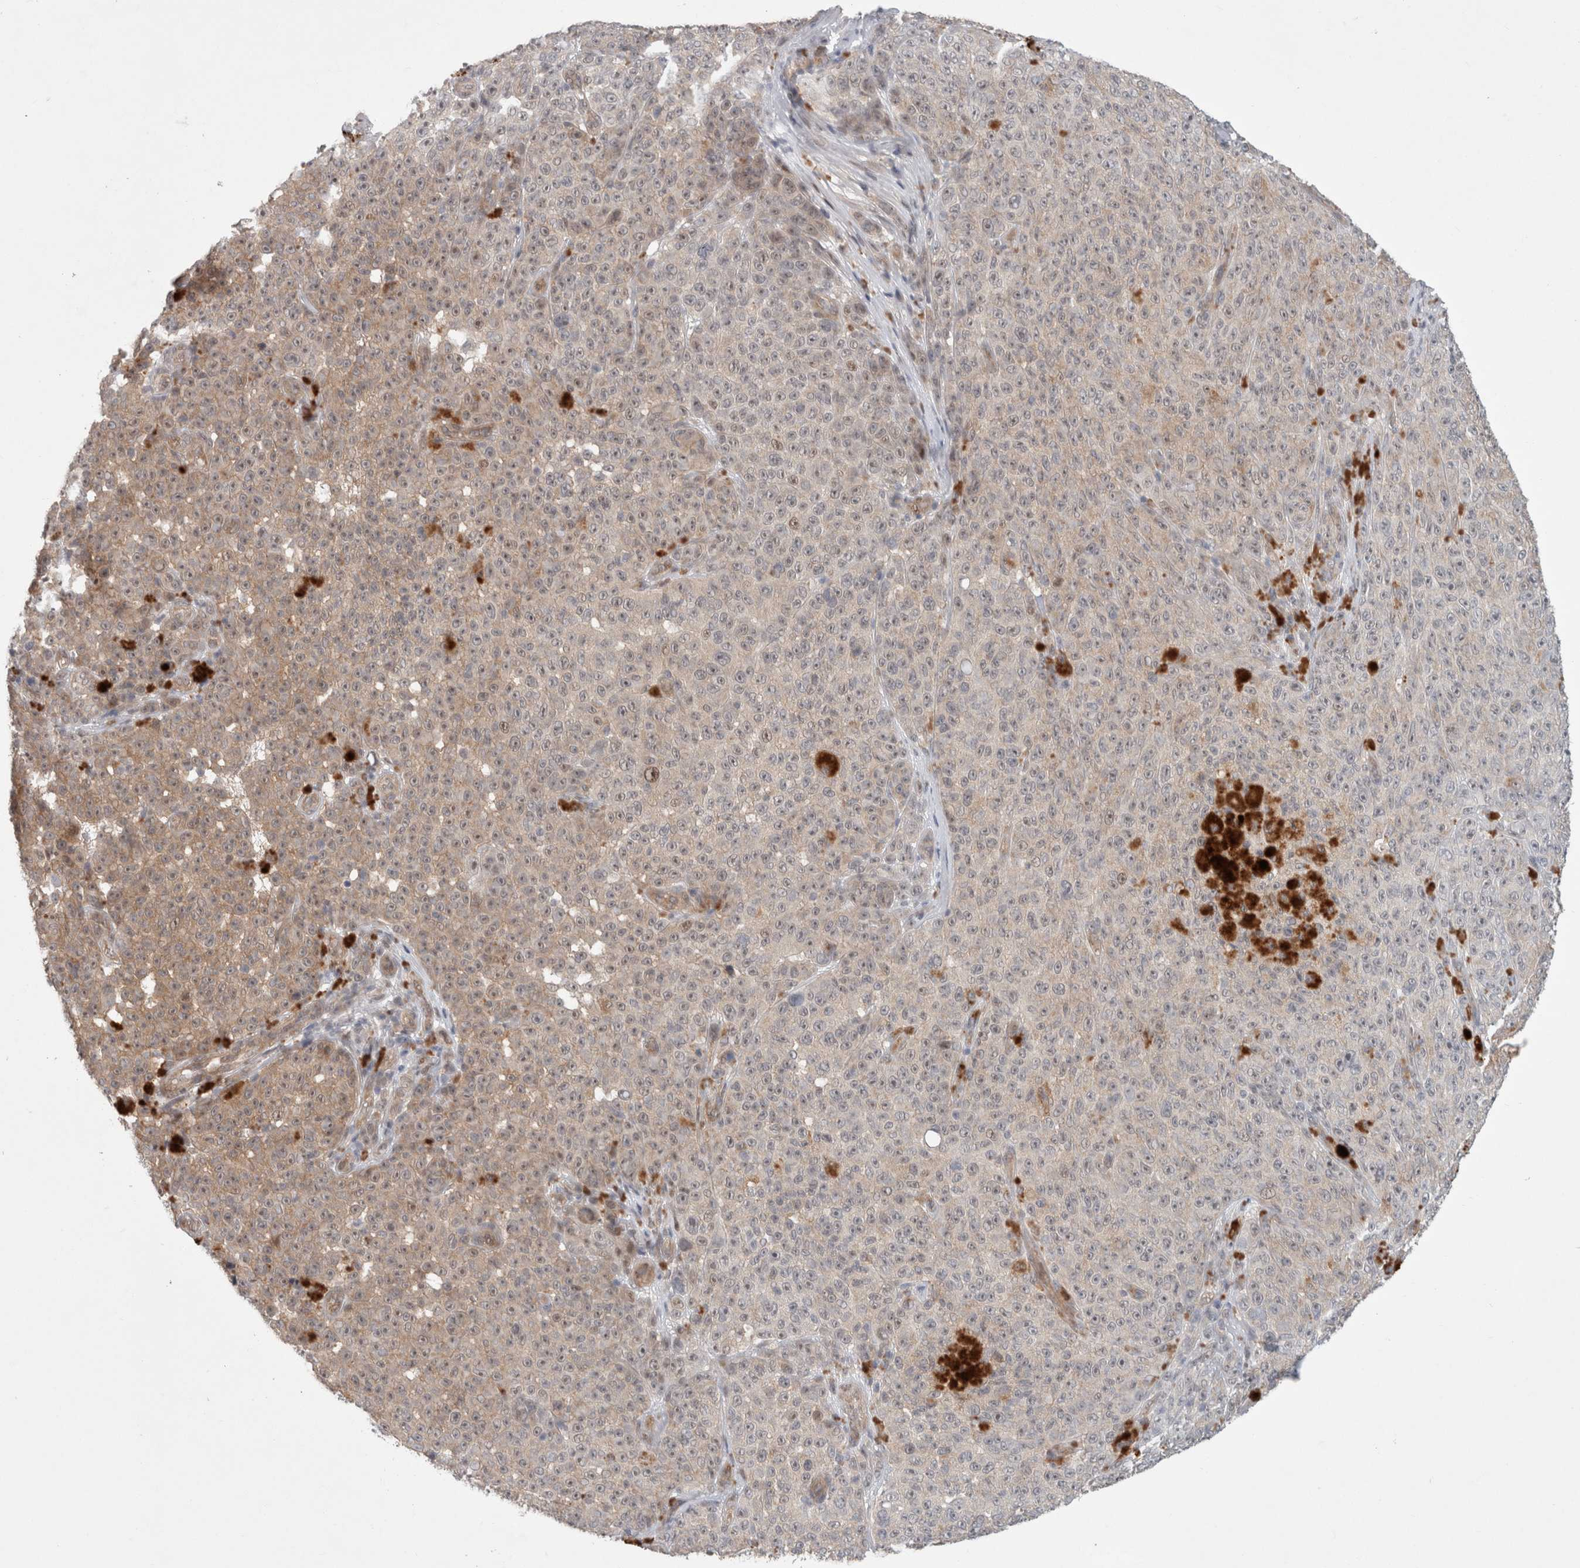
{"staining": {"intensity": "moderate", "quantity": "<25%", "location": "cytoplasmic/membranous"}, "tissue": "melanoma", "cell_type": "Tumor cells", "image_type": "cancer", "snomed": [{"axis": "morphology", "description": "Malignant melanoma, NOS"}, {"axis": "topography", "description": "Skin"}], "caption": "A high-resolution micrograph shows immunohistochemistry staining of malignant melanoma, which reveals moderate cytoplasmic/membranous expression in approximately <25% of tumor cells.", "gene": "RASAL2", "patient": {"sex": "female", "age": 82}}